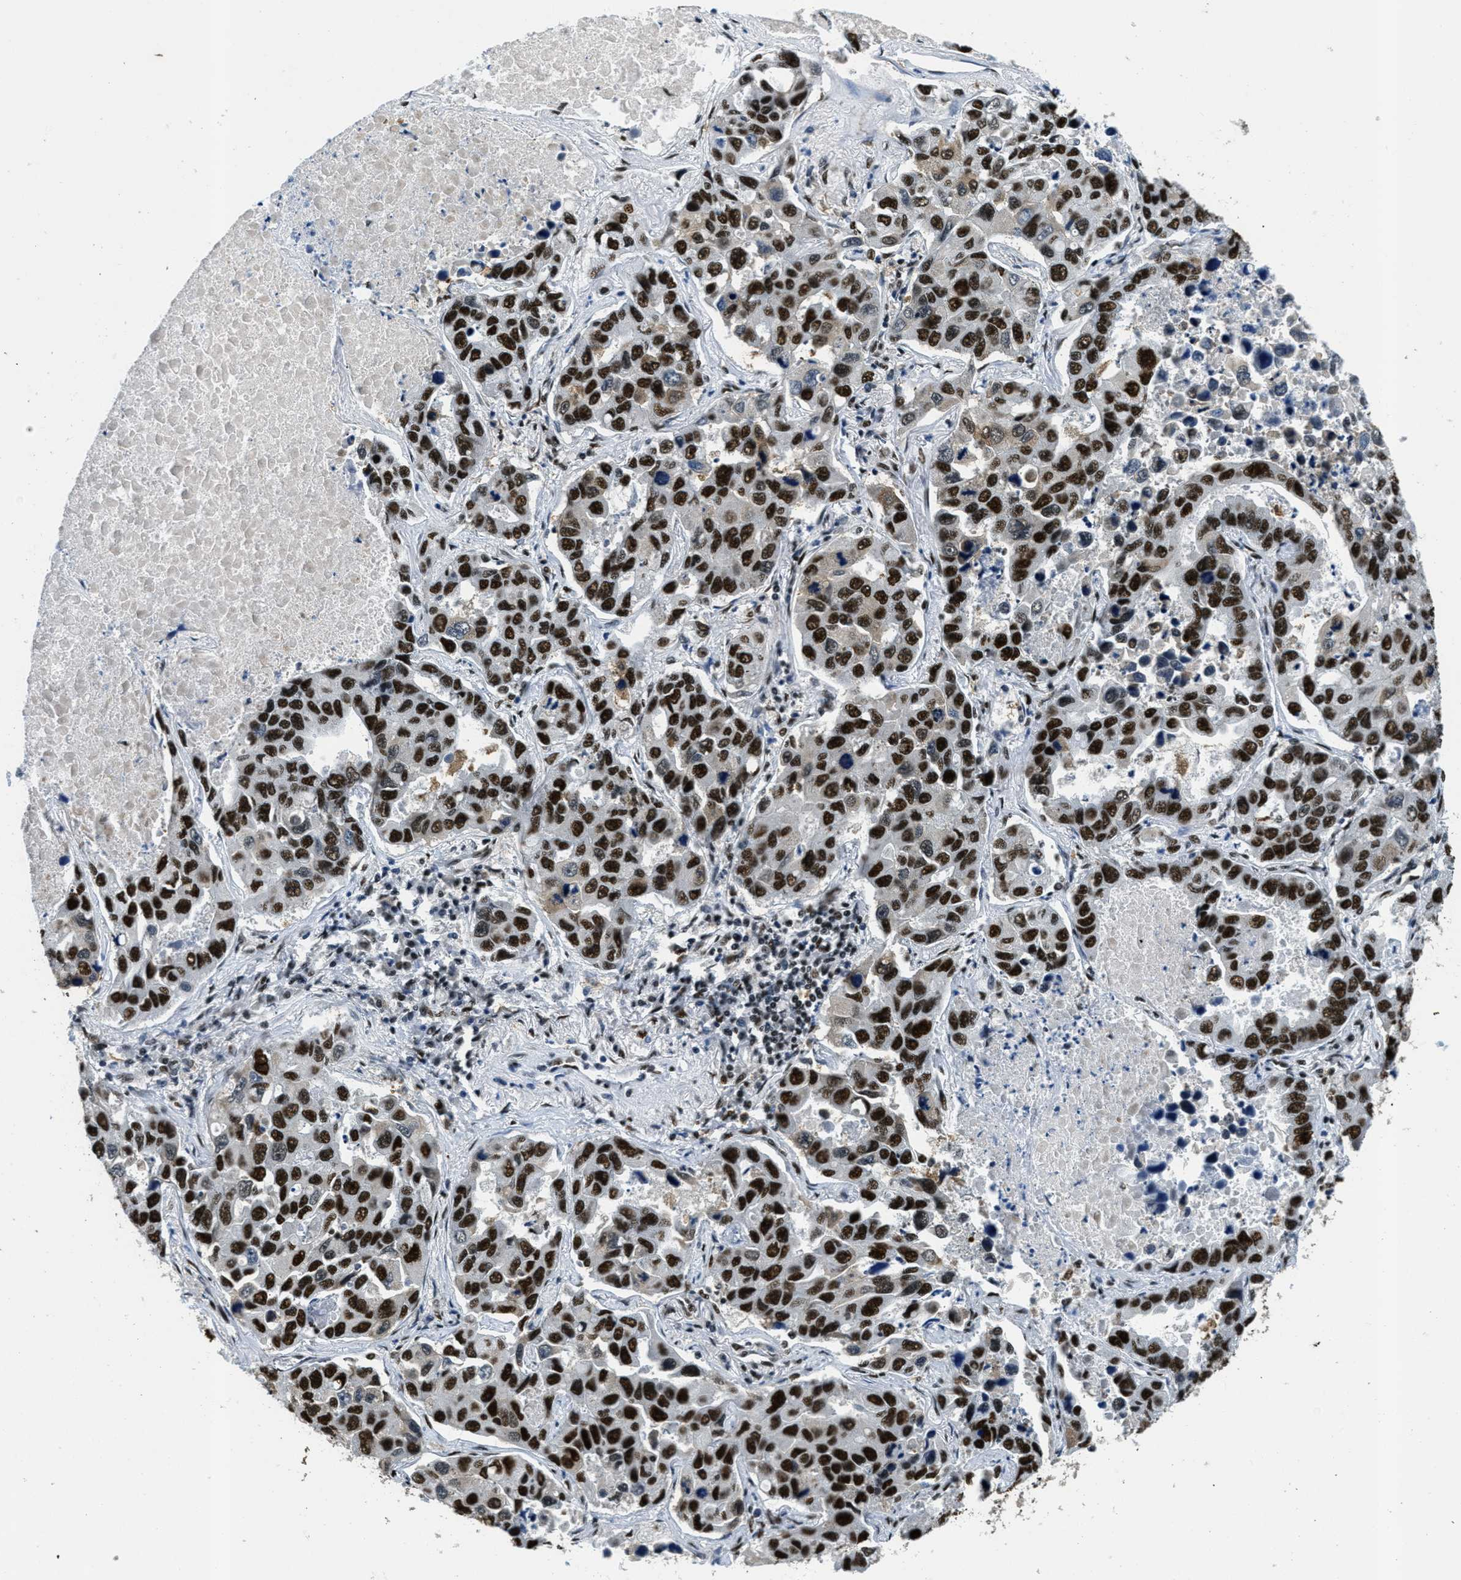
{"staining": {"intensity": "strong", "quantity": ">75%", "location": "nuclear"}, "tissue": "lung cancer", "cell_type": "Tumor cells", "image_type": "cancer", "snomed": [{"axis": "morphology", "description": "Adenocarcinoma, NOS"}, {"axis": "topography", "description": "Lung"}], "caption": "A micrograph showing strong nuclear positivity in approximately >75% of tumor cells in lung cancer, as visualized by brown immunohistochemical staining.", "gene": "SSB", "patient": {"sex": "male", "age": 64}}